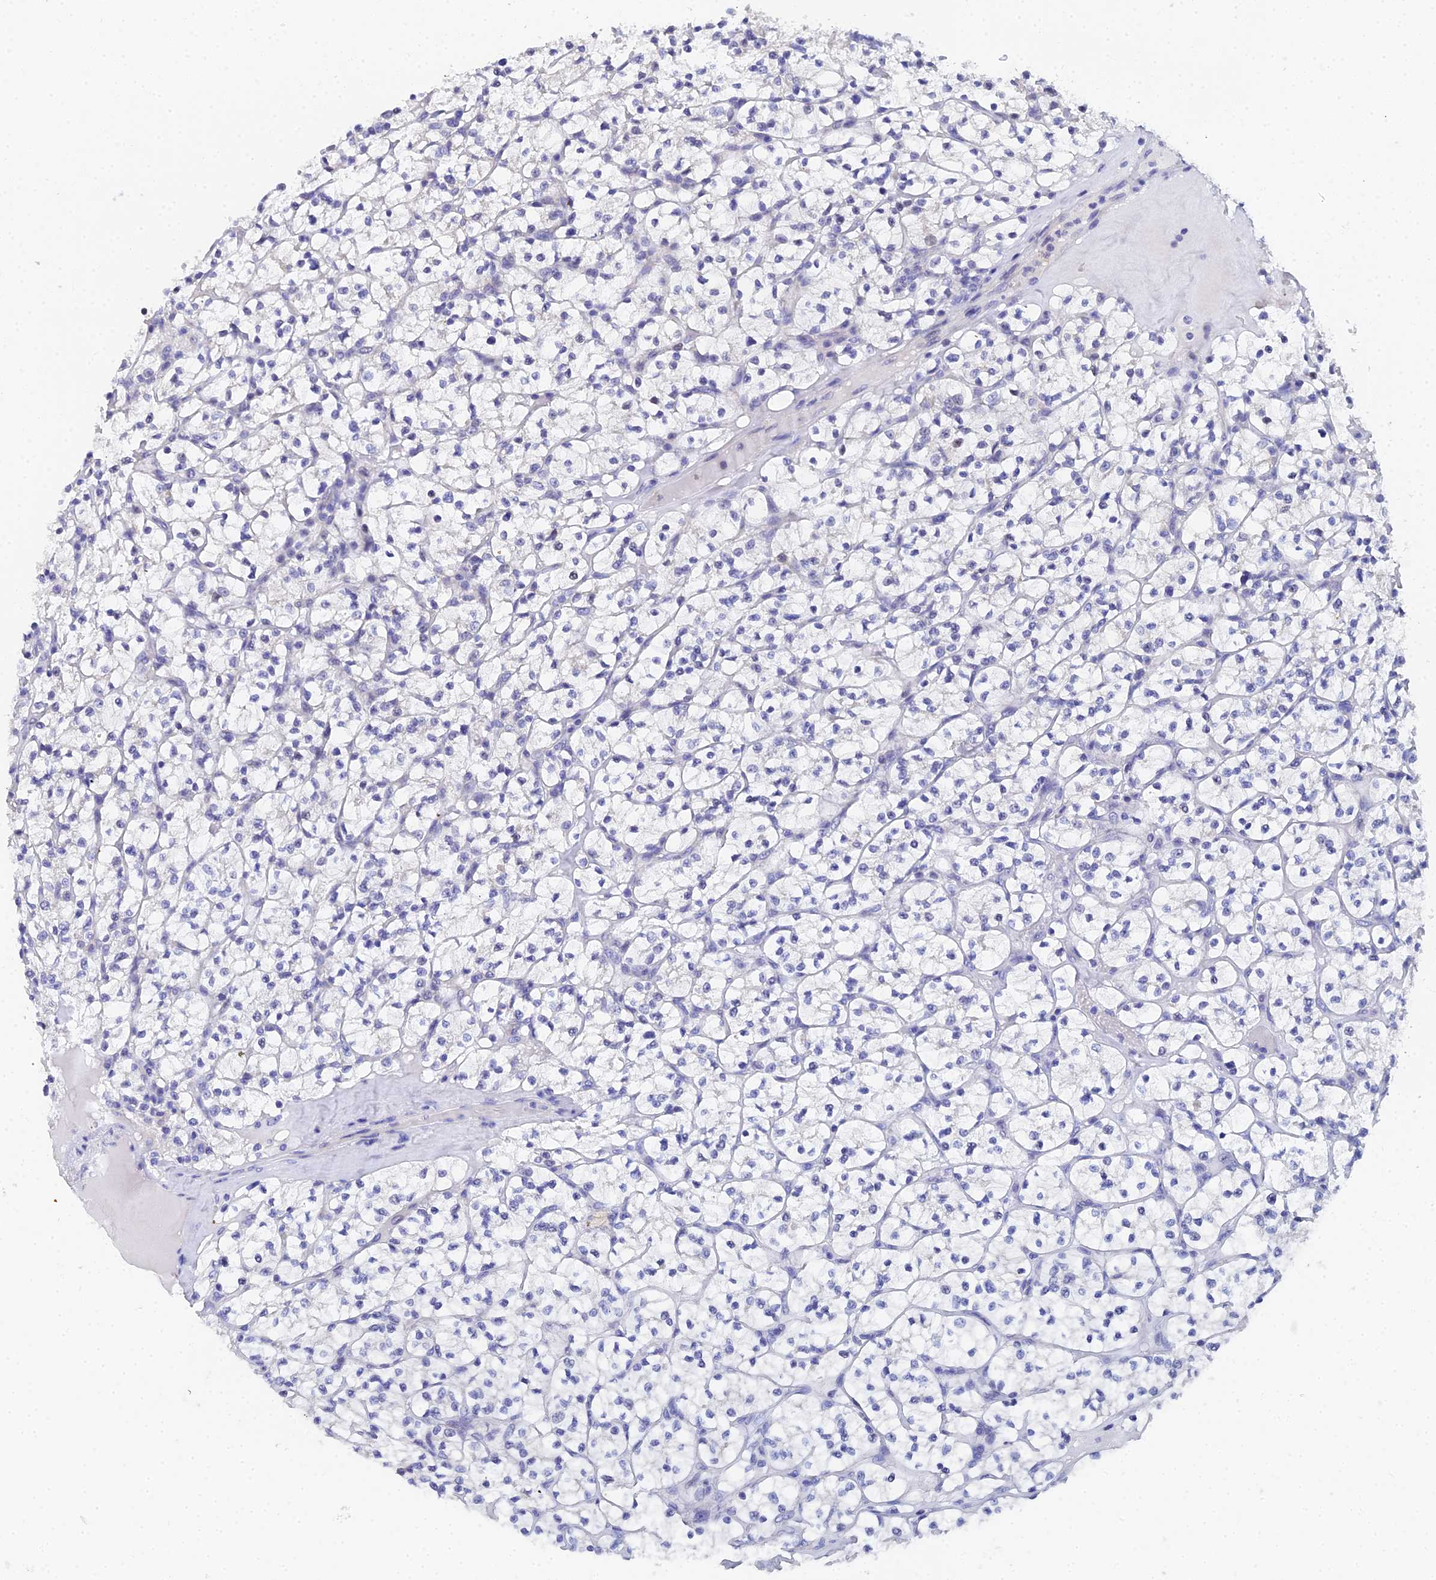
{"staining": {"intensity": "negative", "quantity": "none", "location": "none"}, "tissue": "renal cancer", "cell_type": "Tumor cells", "image_type": "cancer", "snomed": [{"axis": "morphology", "description": "Adenocarcinoma, NOS"}, {"axis": "topography", "description": "Kidney"}], "caption": "An immunohistochemistry photomicrograph of adenocarcinoma (renal) is shown. There is no staining in tumor cells of adenocarcinoma (renal).", "gene": "OCM", "patient": {"sex": "female", "age": 64}}